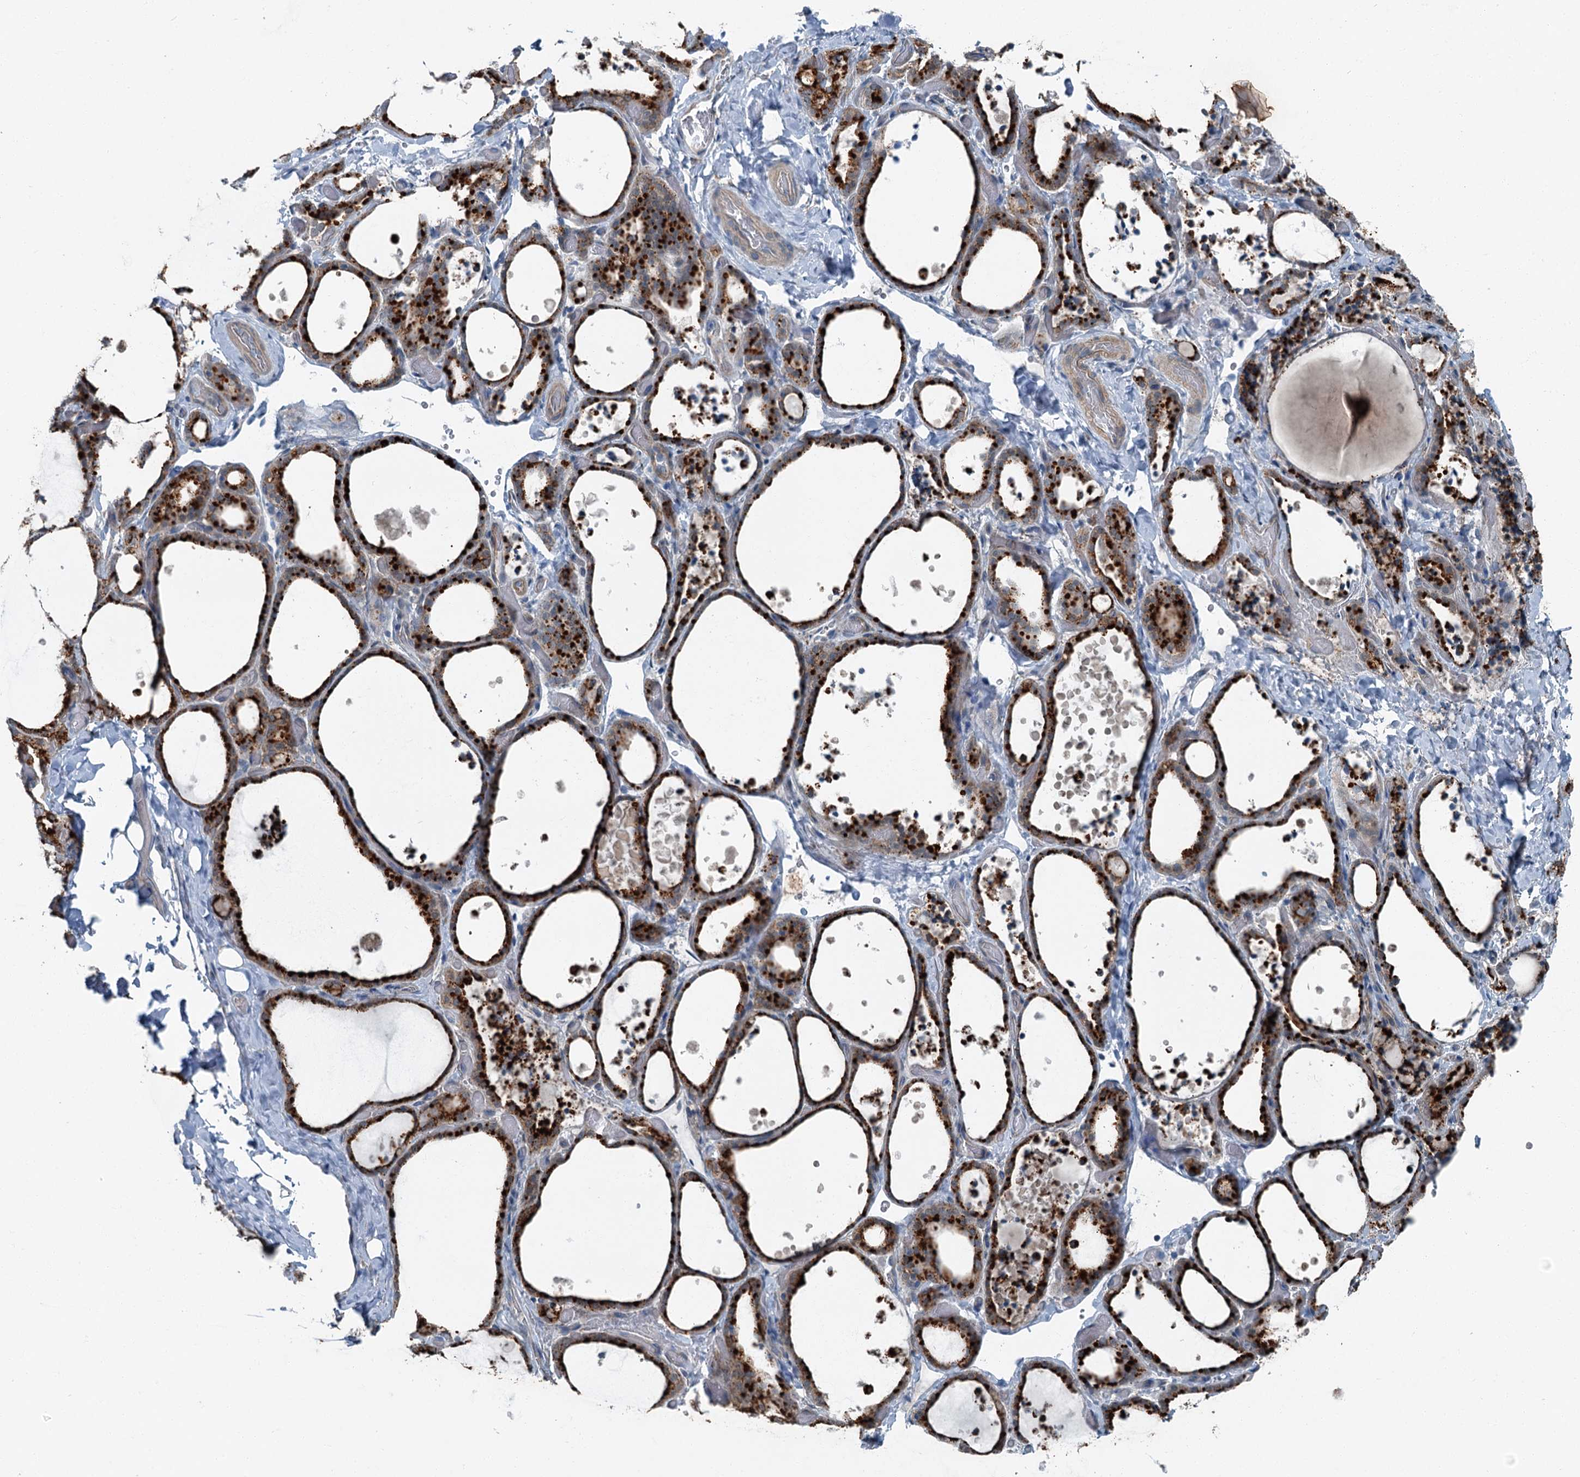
{"staining": {"intensity": "strong", "quantity": ">75%", "location": "cytoplasmic/membranous"}, "tissue": "thyroid gland", "cell_type": "Glandular cells", "image_type": "normal", "snomed": [{"axis": "morphology", "description": "Normal tissue, NOS"}, {"axis": "topography", "description": "Thyroid gland"}], "caption": "Protein staining of benign thyroid gland demonstrates strong cytoplasmic/membranous expression in approximately >75% of glandular cells.", "gene": "AXL", "patient": {"sex": "female", "age": 44}}